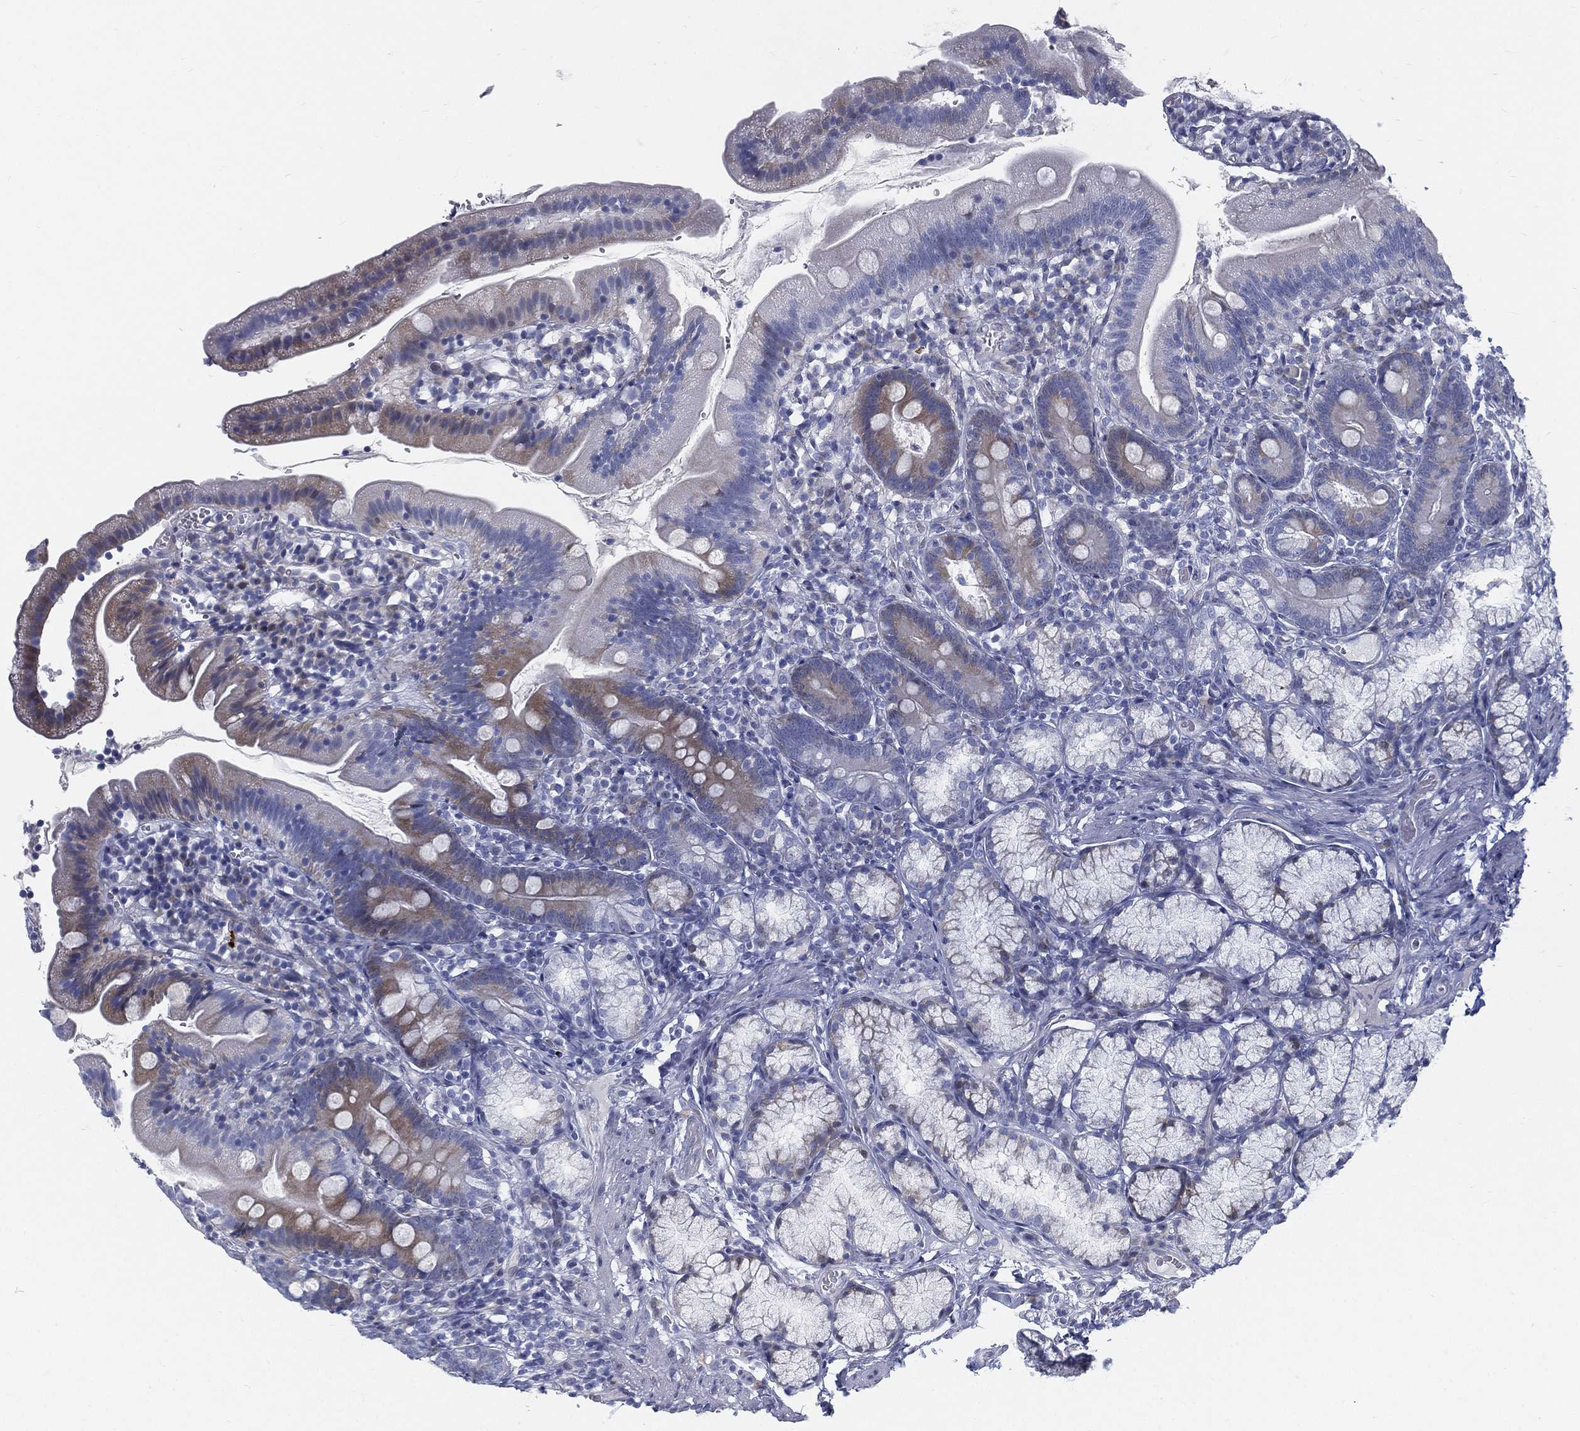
{"staining": {"intensity": "weak", "quantity": "<25%", "location": "cytoplasmic/membranous"}, "tissue": "duodenum", "cell_type": "Glandular cells", "image_type": "normal", "snomed": [{"axis": "morphology", "description": "Normal tissue, NOS"}, {"axis": "topography", "description": "Duodenum"}], "caption": "A high-resolution histopathology image shows immunohistochemistry staining of benign duodenum, which displays no significant staining in glandular cells.", "gene": "SPPL2C", "patient": {"sex": "female", "age": 67}}